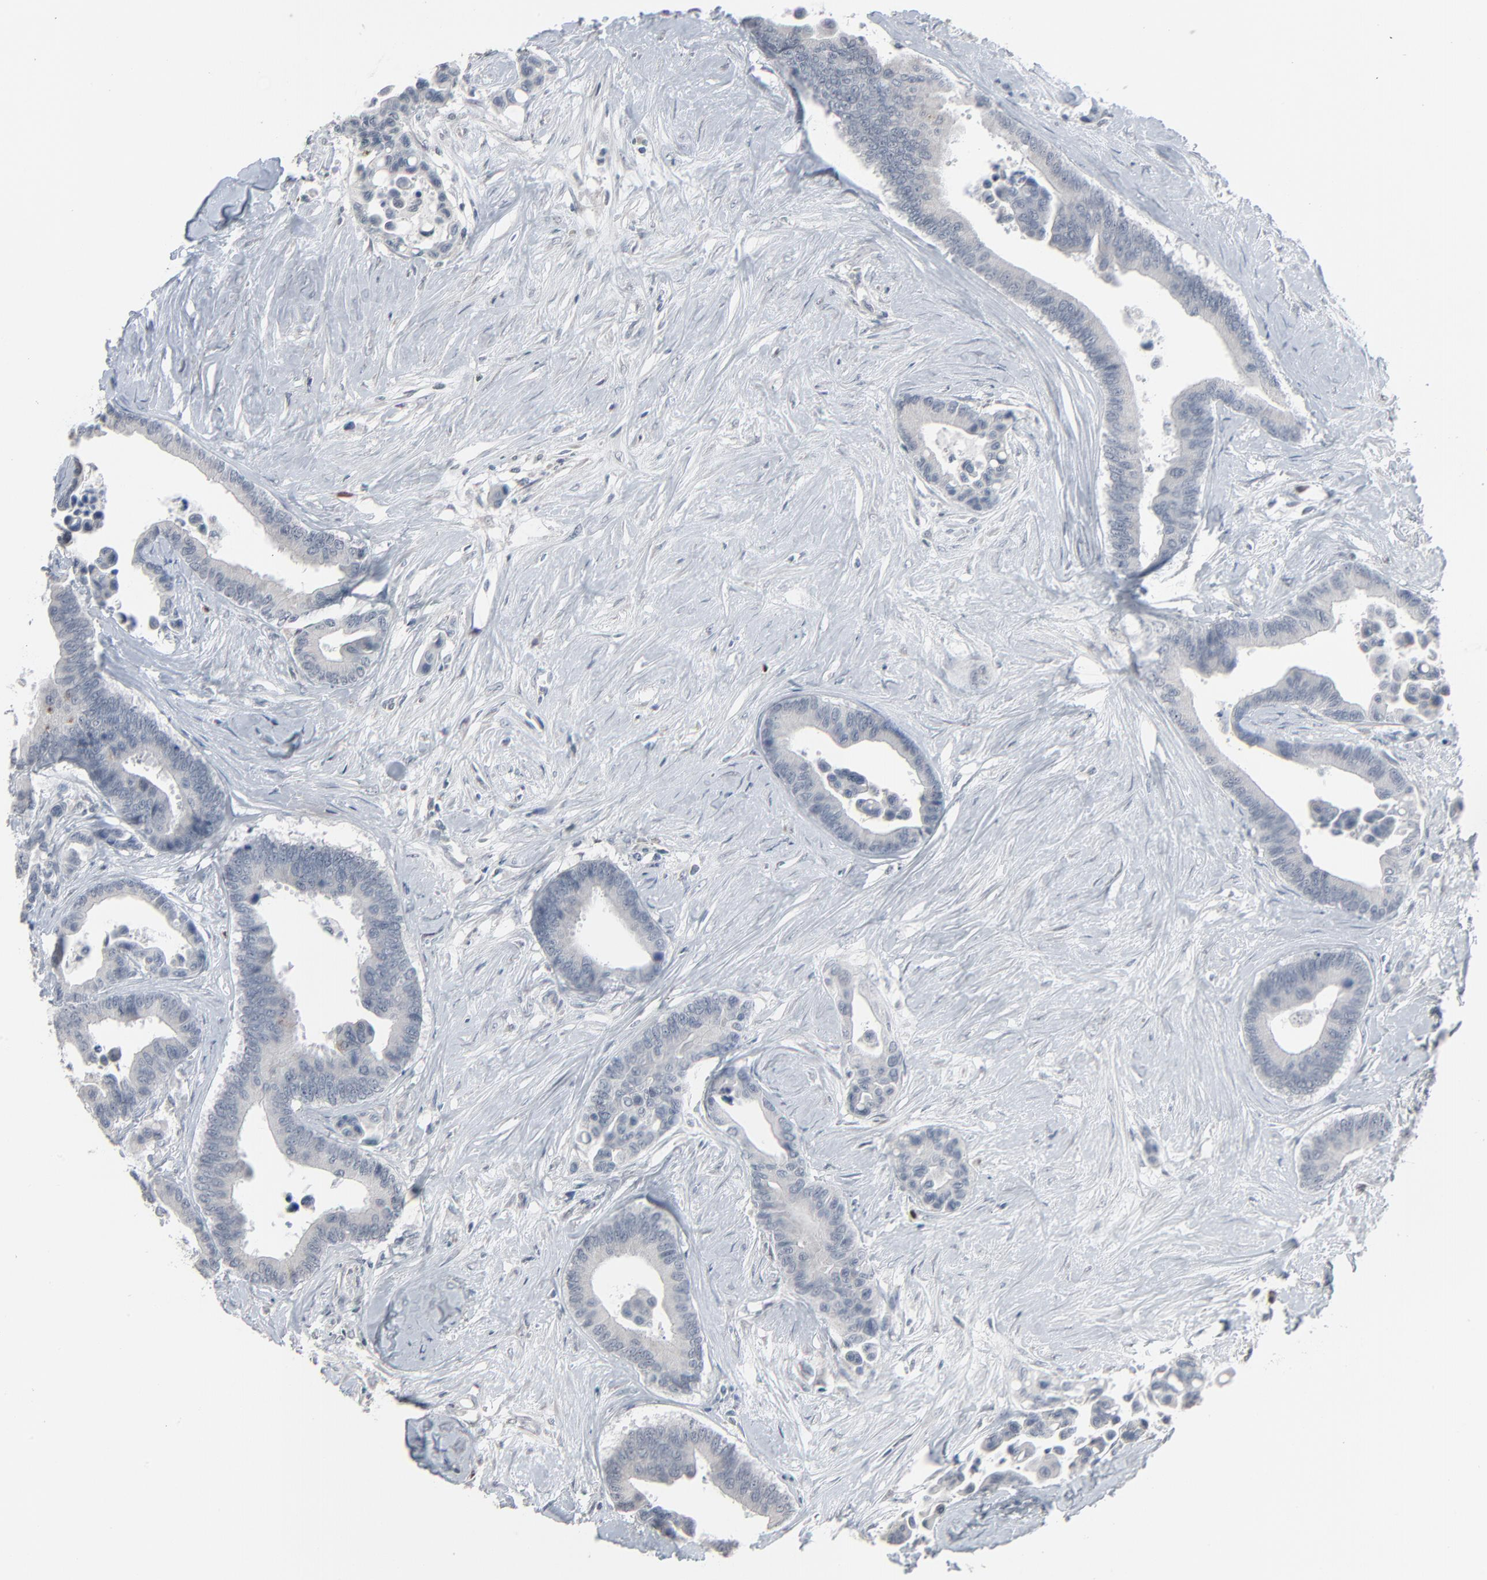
{"staining": {"intensity": "negative", "quantity": "none", "location": "none"}, "tissue": "colorectal cancer", "cell_type": "Tumor cells", "image_type": "cancer", "snomed": [{"axis": "morphology", "description": "Adenocarcinoma, NOS"}, {"axis": "topography", "description": "Colon"}], "caption": "Immunohistochemistry of colorectal cancer (adenocarcinoma) demonstrates no staining in tumor cells. Nuclei are stained in blue.", "gene": "SAGE1", "patient": {"sex": "male", "age": 82}}